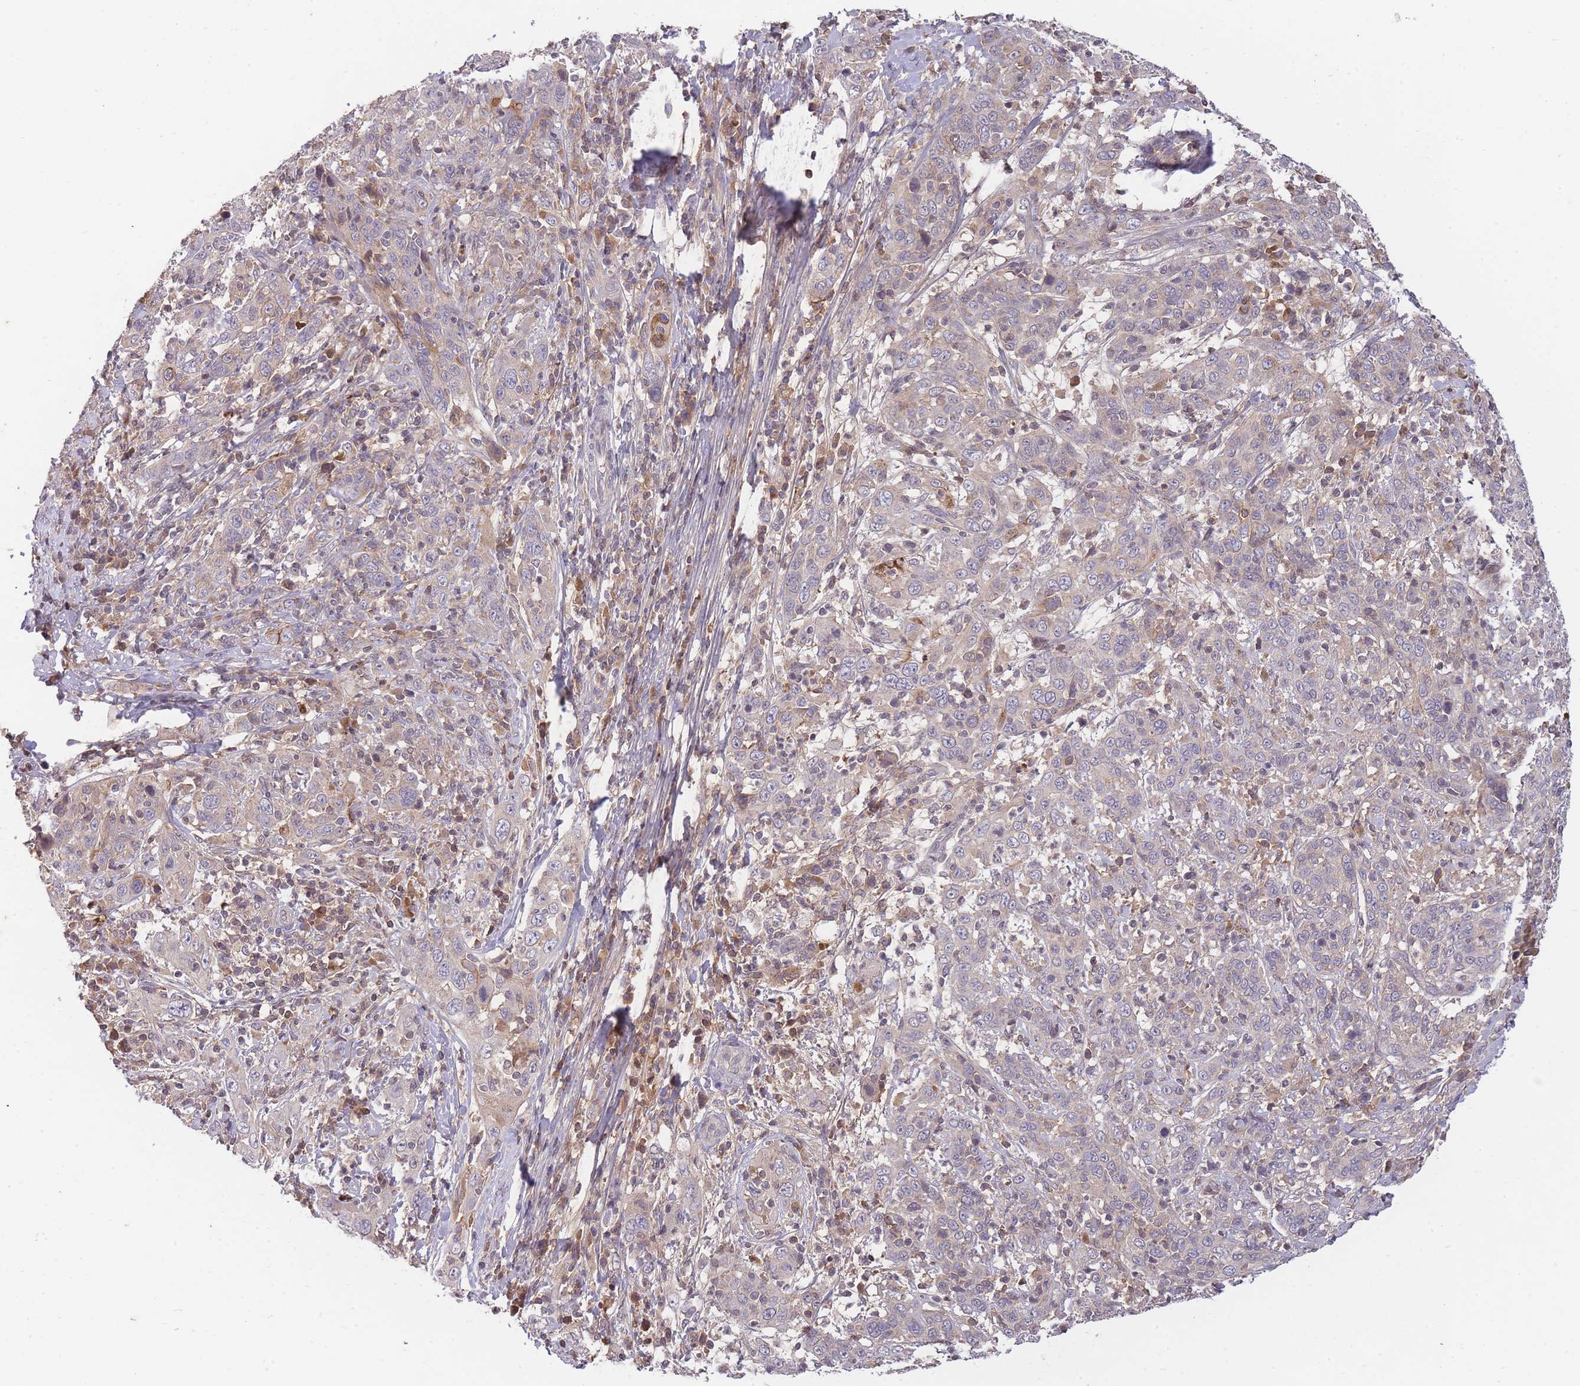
{"staining": {"intensity": "weak", "quantity": "<25%", "location": "cytoplasmic/membranous"}, "tissue": "cervical cancer", "cell_type": "Tumor cells", "image_type": "cancer", "snomed": [{"axis": "morphology", "description": "Squamous cell carcinoma, NOS"}, {"axis": "topography", "description": "Cervix"}], "caption": "A histopathology image of human cervical cancer (squamous cell carcinoma) is negative for staining in tumor cells.", "gene": "RALGDS", "patient": {"sex": "female", "age": 46}}